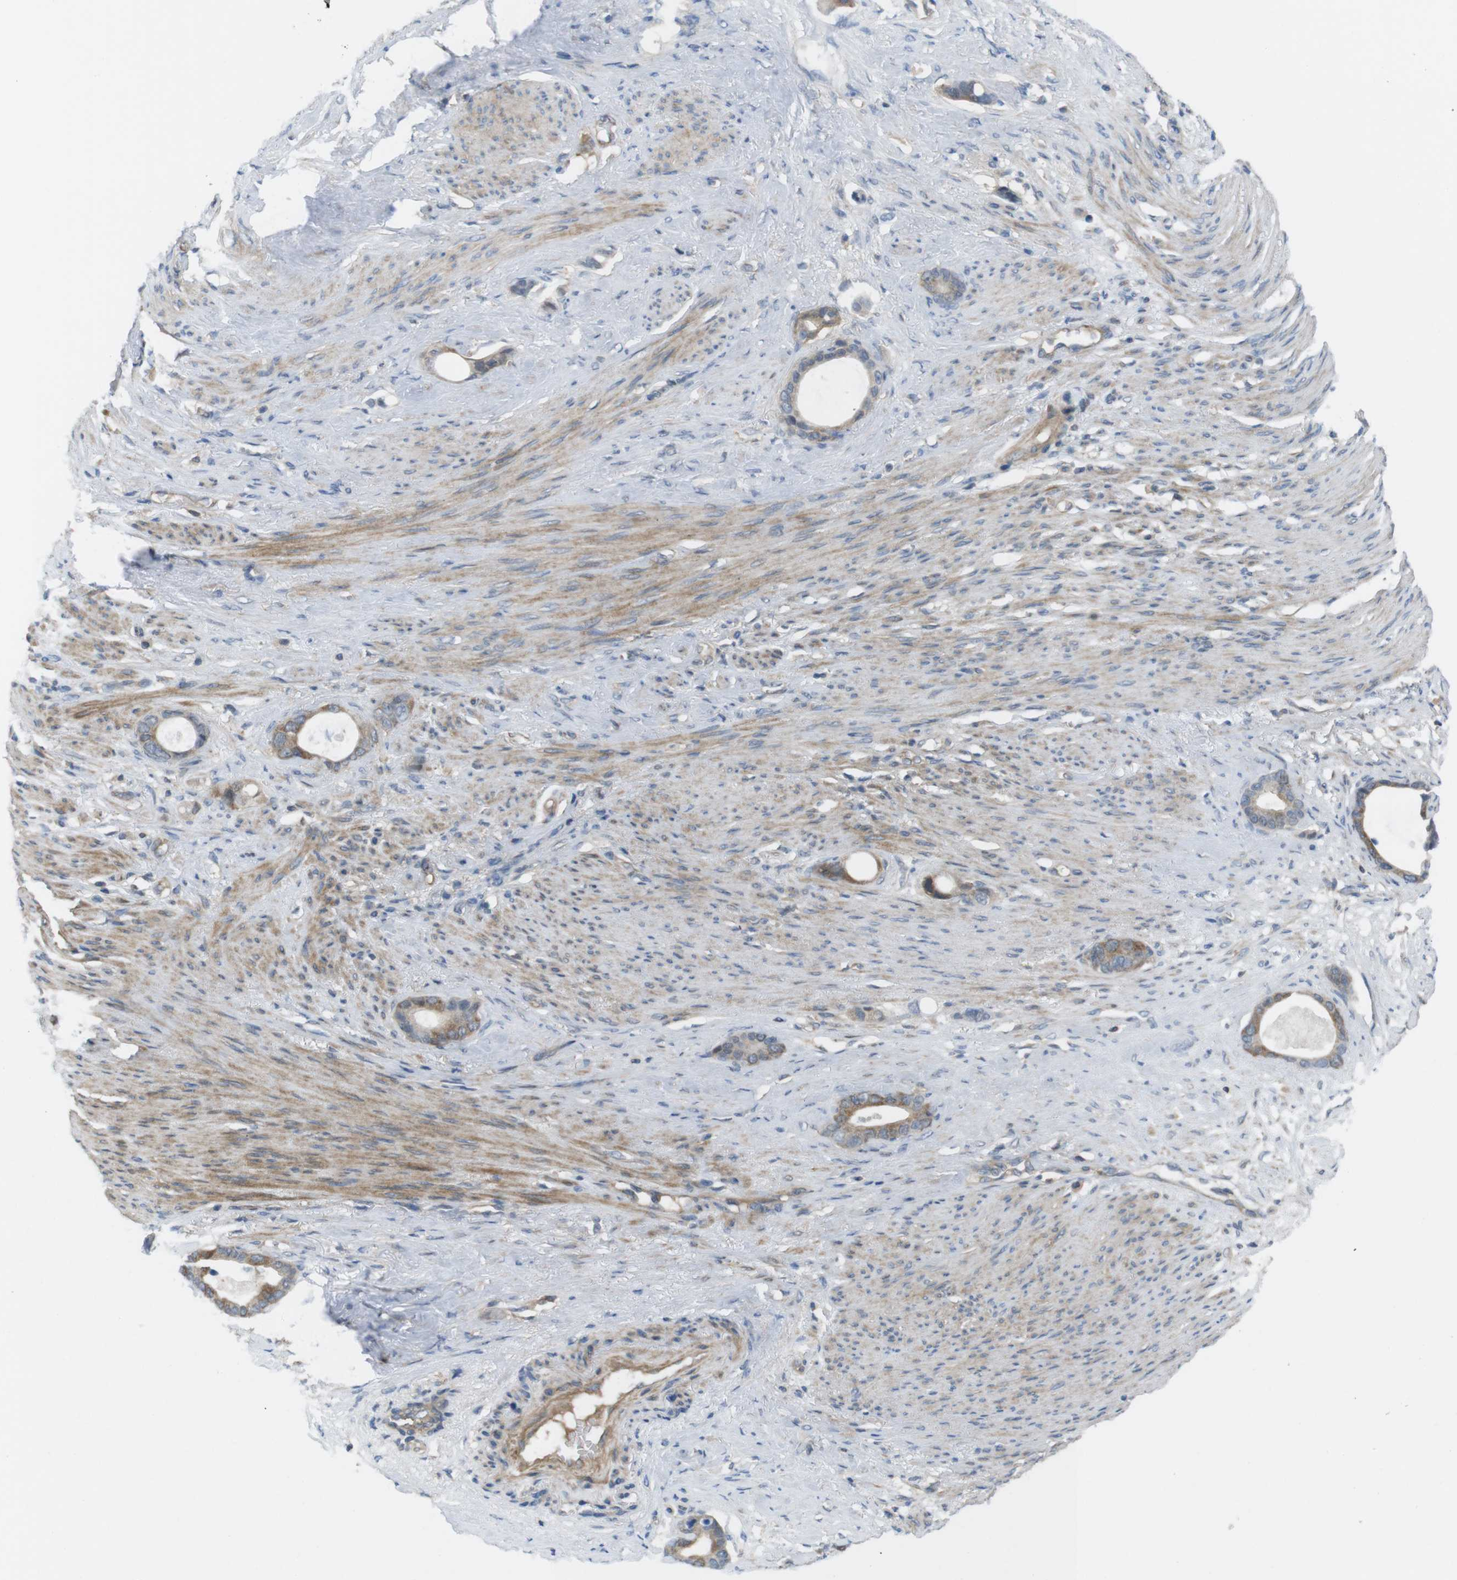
{"staining": {"intensity": "moderate", "quantity": ">75%", "location": "cytoplasmic/membranous"}, "tissue": "stomach cancer", "cell_type": "Tumor cells", "image_type": "cancer", "snomed": [{"axis": "morphology", "description": "Adenocarcinoma, NOS"}, {"axis": "topography", "description": "Stomach"}], "caption": "Moderate cytoplasmic/membranous protein staining is seen in approximately >75% of tumor cells in stomach cancer (adenocarcinoma).", "gene": "MTHFD1", "patient": {"sex": "female", "age": 75}}